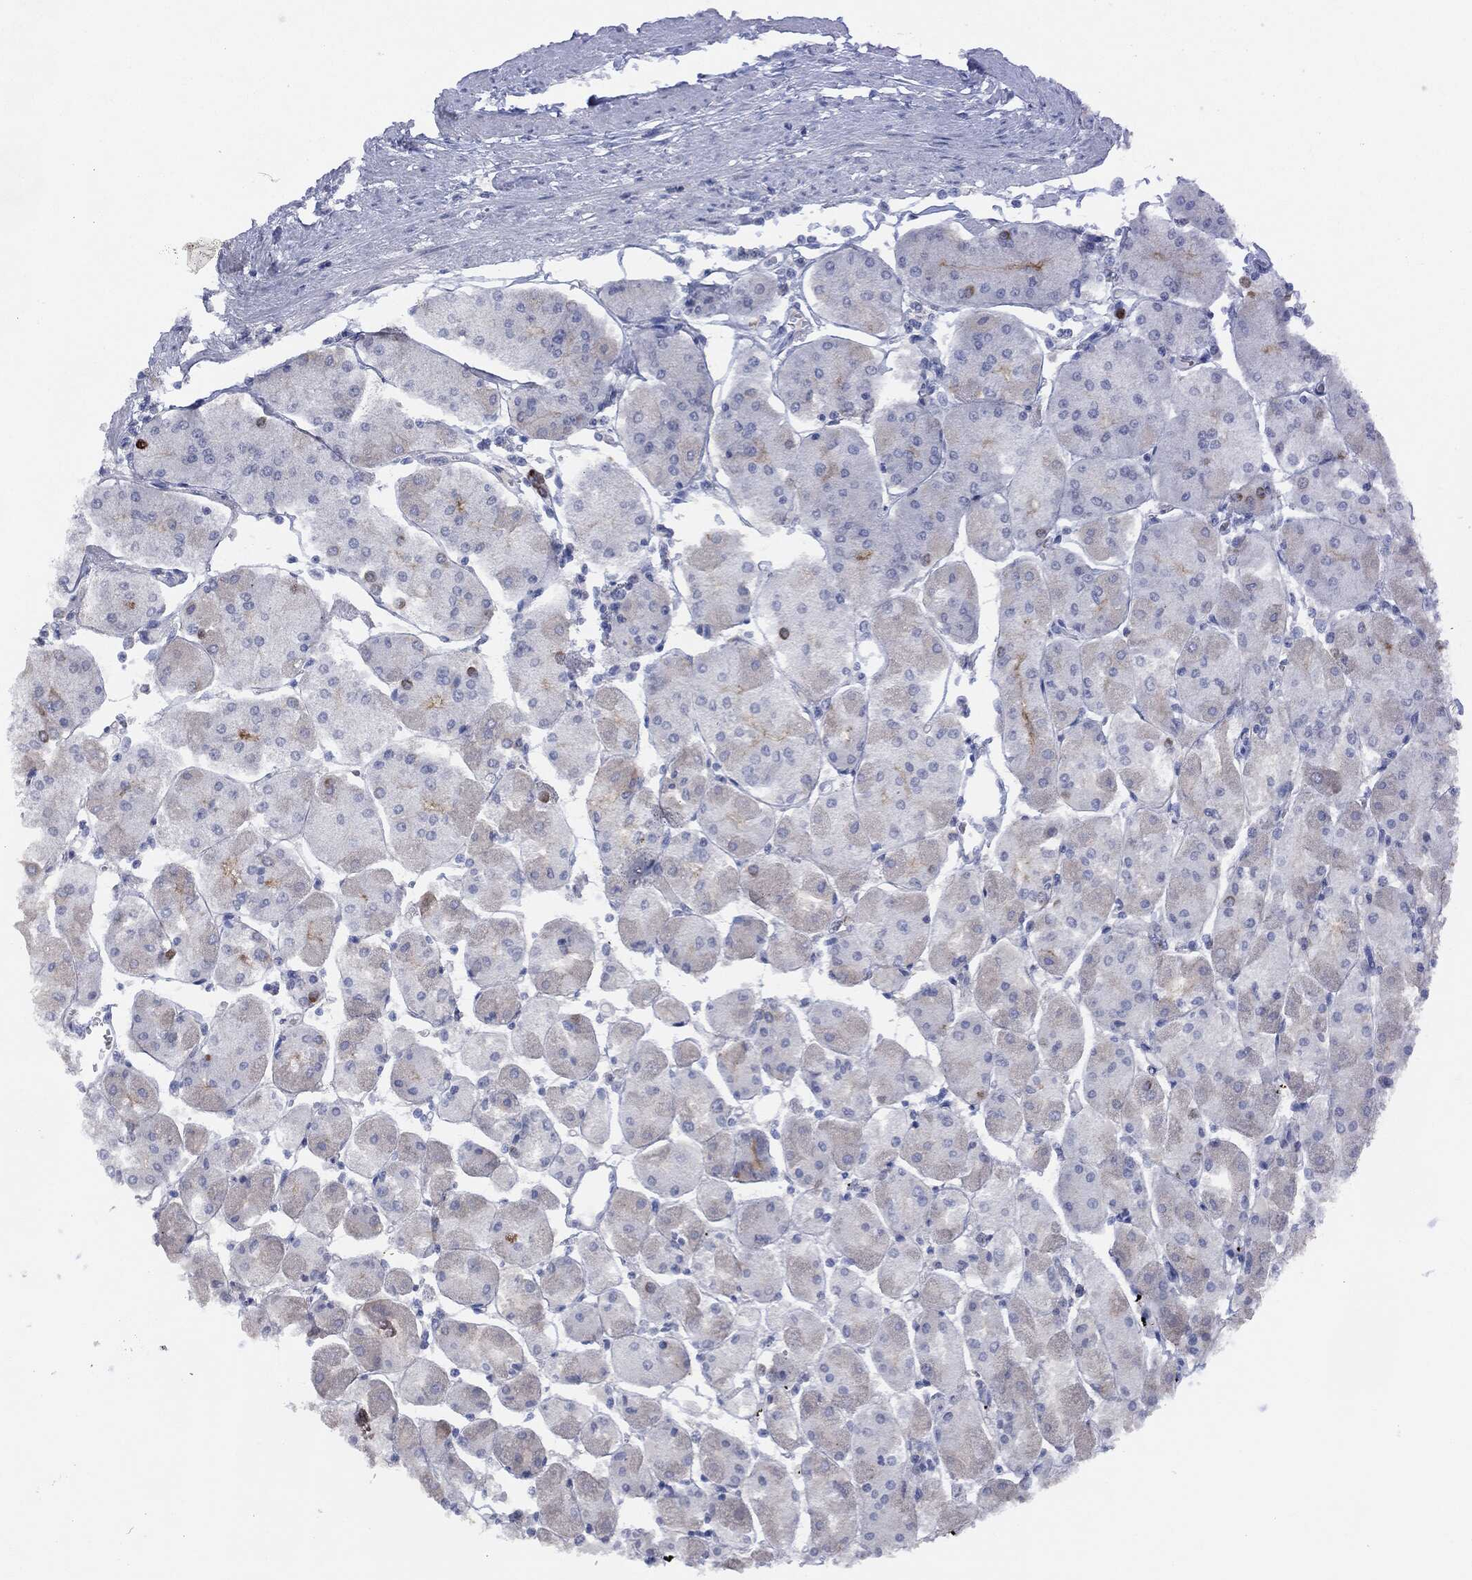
{"staining": {"intensity": "strong", "quantity": "<25%", "location": "cytoplasmic/membranous"}, "tissue": "stomach", "cell_type": "Glandular cells", "image_type": "normal", "snomed": [{"axis": "morphology", "description": "Normal tissue, NOS"}, {"axis": "topography", "description": "Stomach"}], "caption": "Stomach stained for a protein reveals strong cytoplasmic/membranous positivity in glandular cells. (DAB (3,3'-diaminobenzidine) IHC with brightfield microscopy, high magnification).", "gene": "MUC1", "patient": {"sex": "male", "age": 70}}